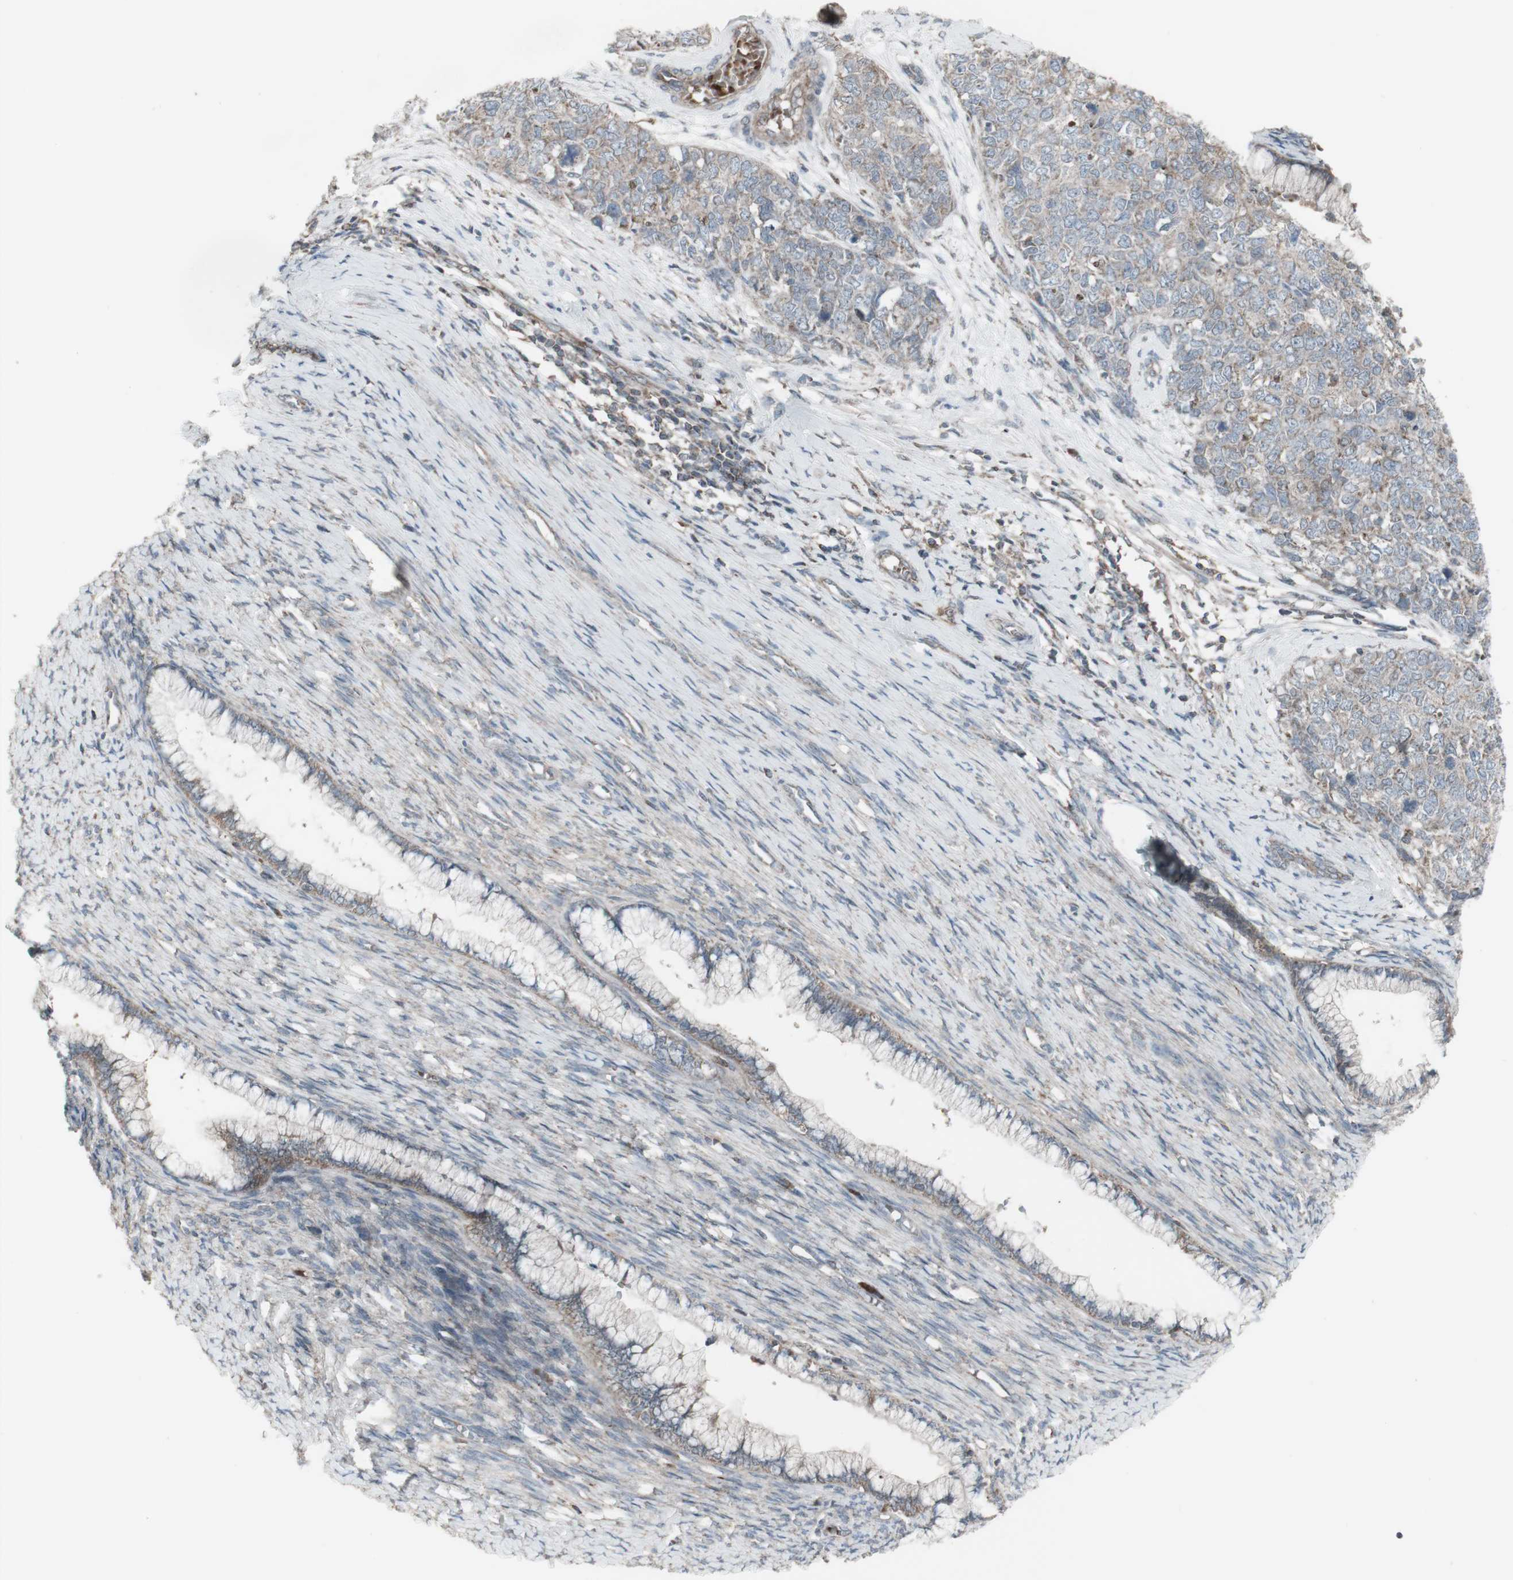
{"staining": {"intensity": "negative", "quantity": "none", "location": "none"}, "tissue": "cervical cancer", "cell_type": "Tumor cells", "image_type": "cancer", "snomed": [{"axis": "morphology", "description": "Squamous cell carcinoma, NOS"}, {"axis": "topography", "description": "Cervix"}], "caption": "The immunohistochemistry (IHC) image has no significant positivity in tumor cells of cervical cancer tissue. (Stains: DAB (3,3'-diaminobenzidine) immunohistochemistry with hematoxylin counter stain, Microscopy: brightfield microscopy at high magnification).", "gene": "SHC1", "patient": {"sex": "female", "age": 63}}